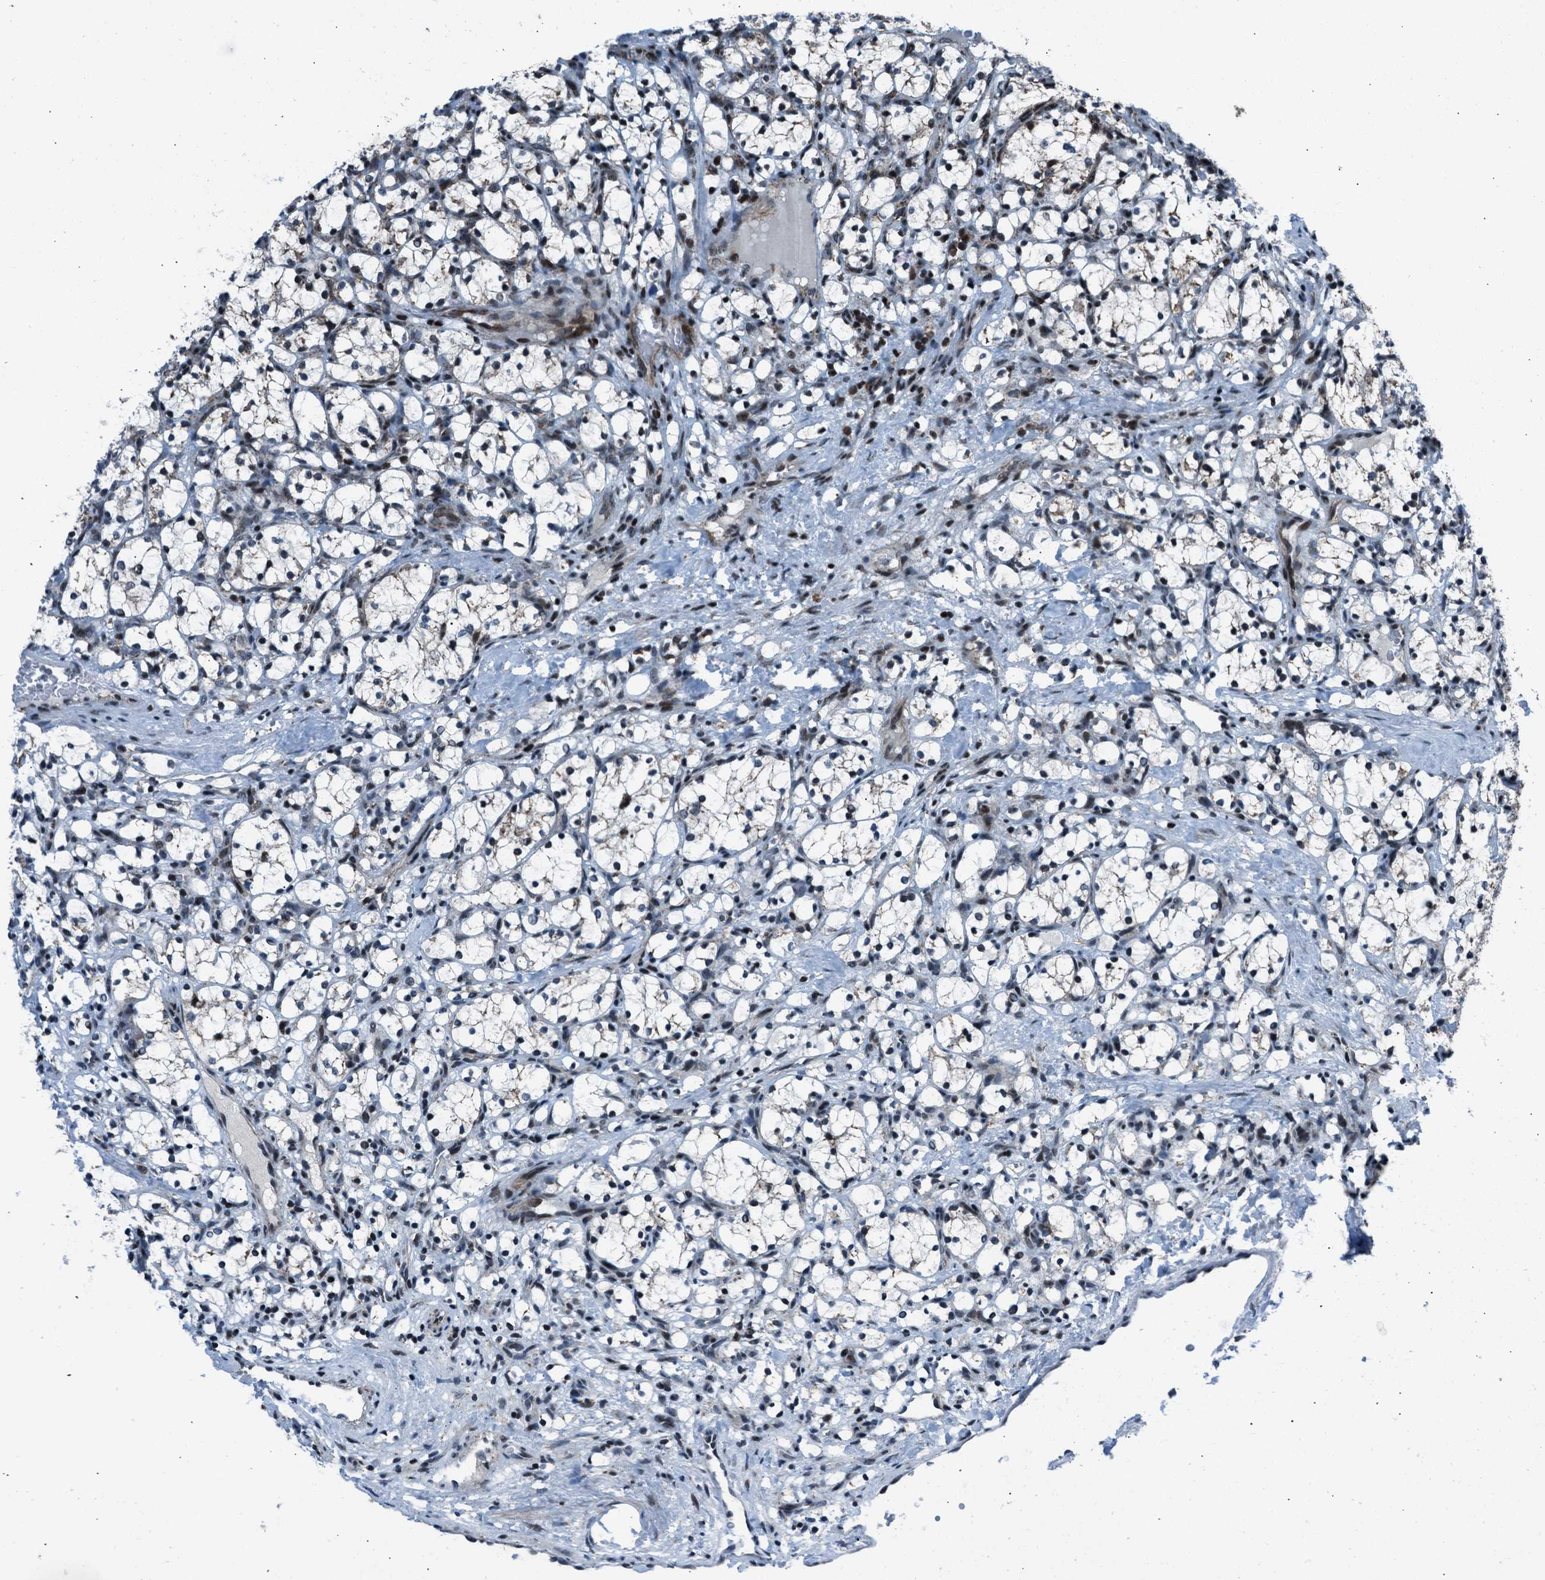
{"staining": {"intensity": "weak", "quantity": "<25%", "location": "cytoplasmic/membranous,nuclear"}, "tissue": "renal cancer", "cell_type": "Tumor cells", "image_type": "cancer", "snomed": [{"axis": "morphology", "description": "Adenocarcinoma, NOS"}, {"axis": "topography", "description": "Kidney"}], "caption": "This is an IHC histopathology image of renal adenocarcinoma. There is no expression in tumor cells.", "gene": "MORC3", "patient": {"sex": "female", "age": 69}}